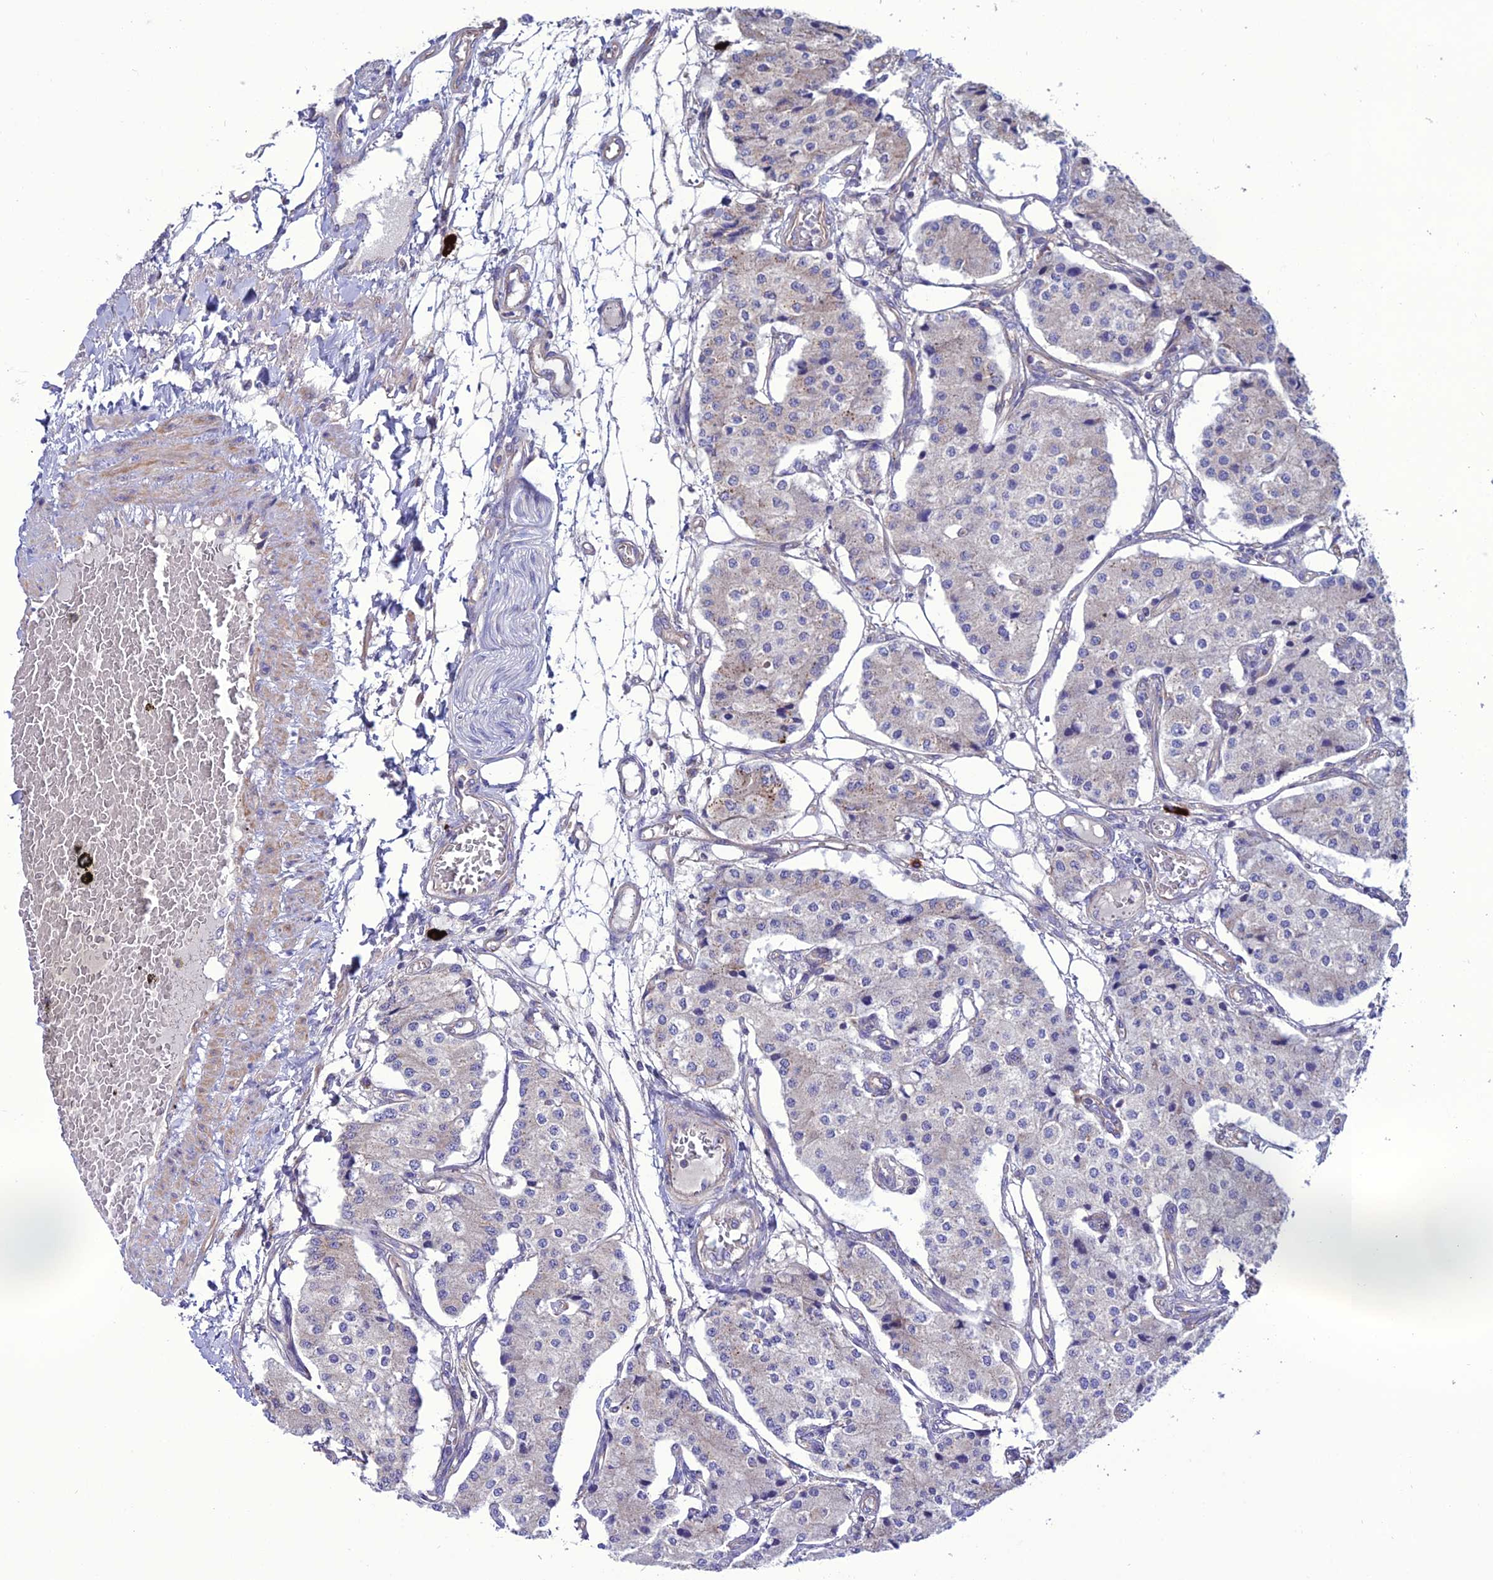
{"staining": {"intensity": "negative", "quantity": "none", "location": "none"}, "tissue": "carcinoid", "cell_type": "Tumor cells", "image_type": "cancer", "snomed": [{"axis": "morphology", "description": "Carcinoid, malignant, NOS"}, {"axis": "topography", "description": "Colon"}], "caption": "Micrograph shows no significant protein staining in tumor cells of carcinoid.", "gene": "PPIL3", "patient": {"sex": "female", "age": 52}}